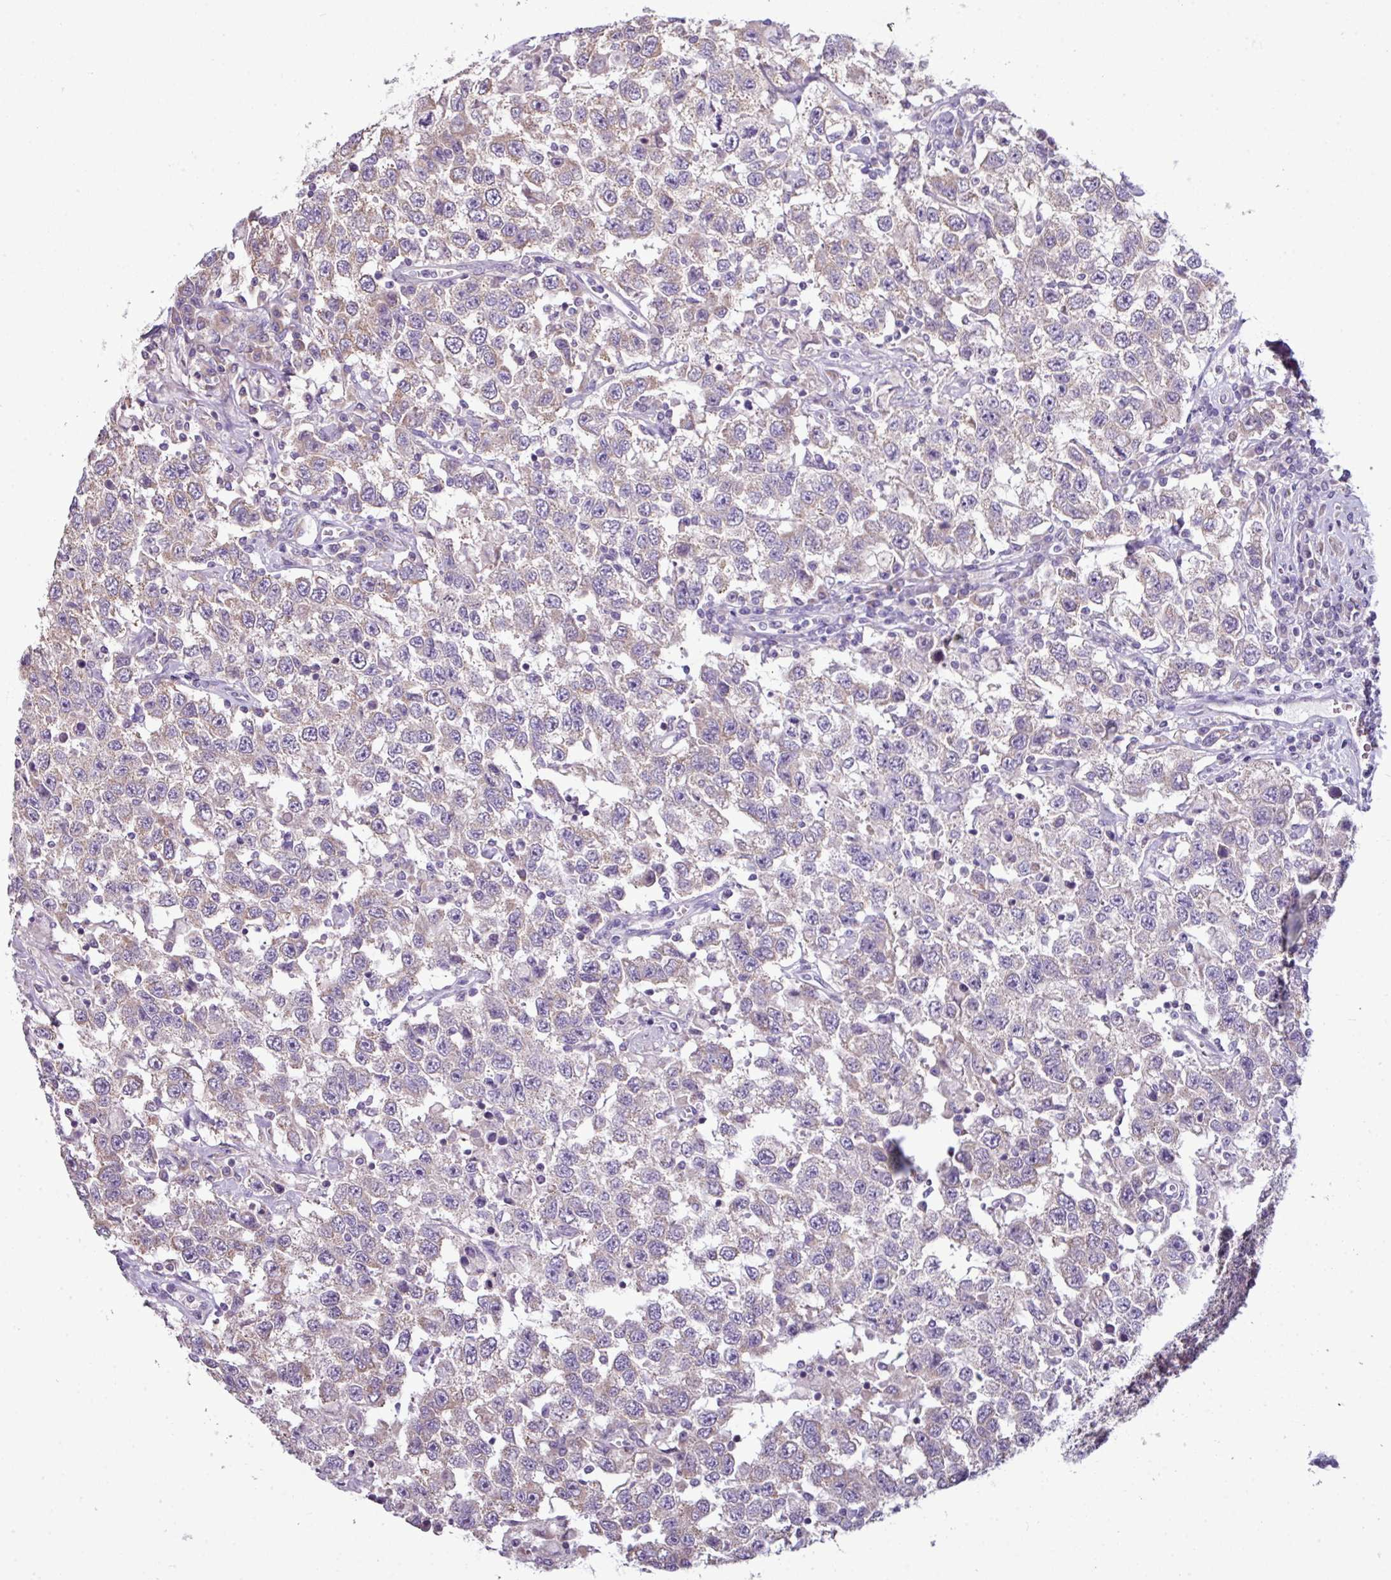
{"staining": {"intensity": "weak", "quantity": "<25%", "location": "cytoplasmic/membranous"}, "tissue": "testis cancer", "cell_type": "Tumor cells", "image_type": "cancer", "snomed": [{"axis": "morphology", "description": "Seminoma, NOS"}, {"axis": "topography", "description": "Testis"}], "caption": "Immunohistochemistry (IHC) histopathology image of human testis cancer stained for a protein (brown), which shows no positivity in tumor cells. (Stains: DAB (3,3'-diaminobenzidine) immunohistochemistry with hematoxylin counter stain, Microscopy: brightfield microscopy at high magnification).", "gene": "AGAP5", "patient": {"sex": "male", "age": 41}}